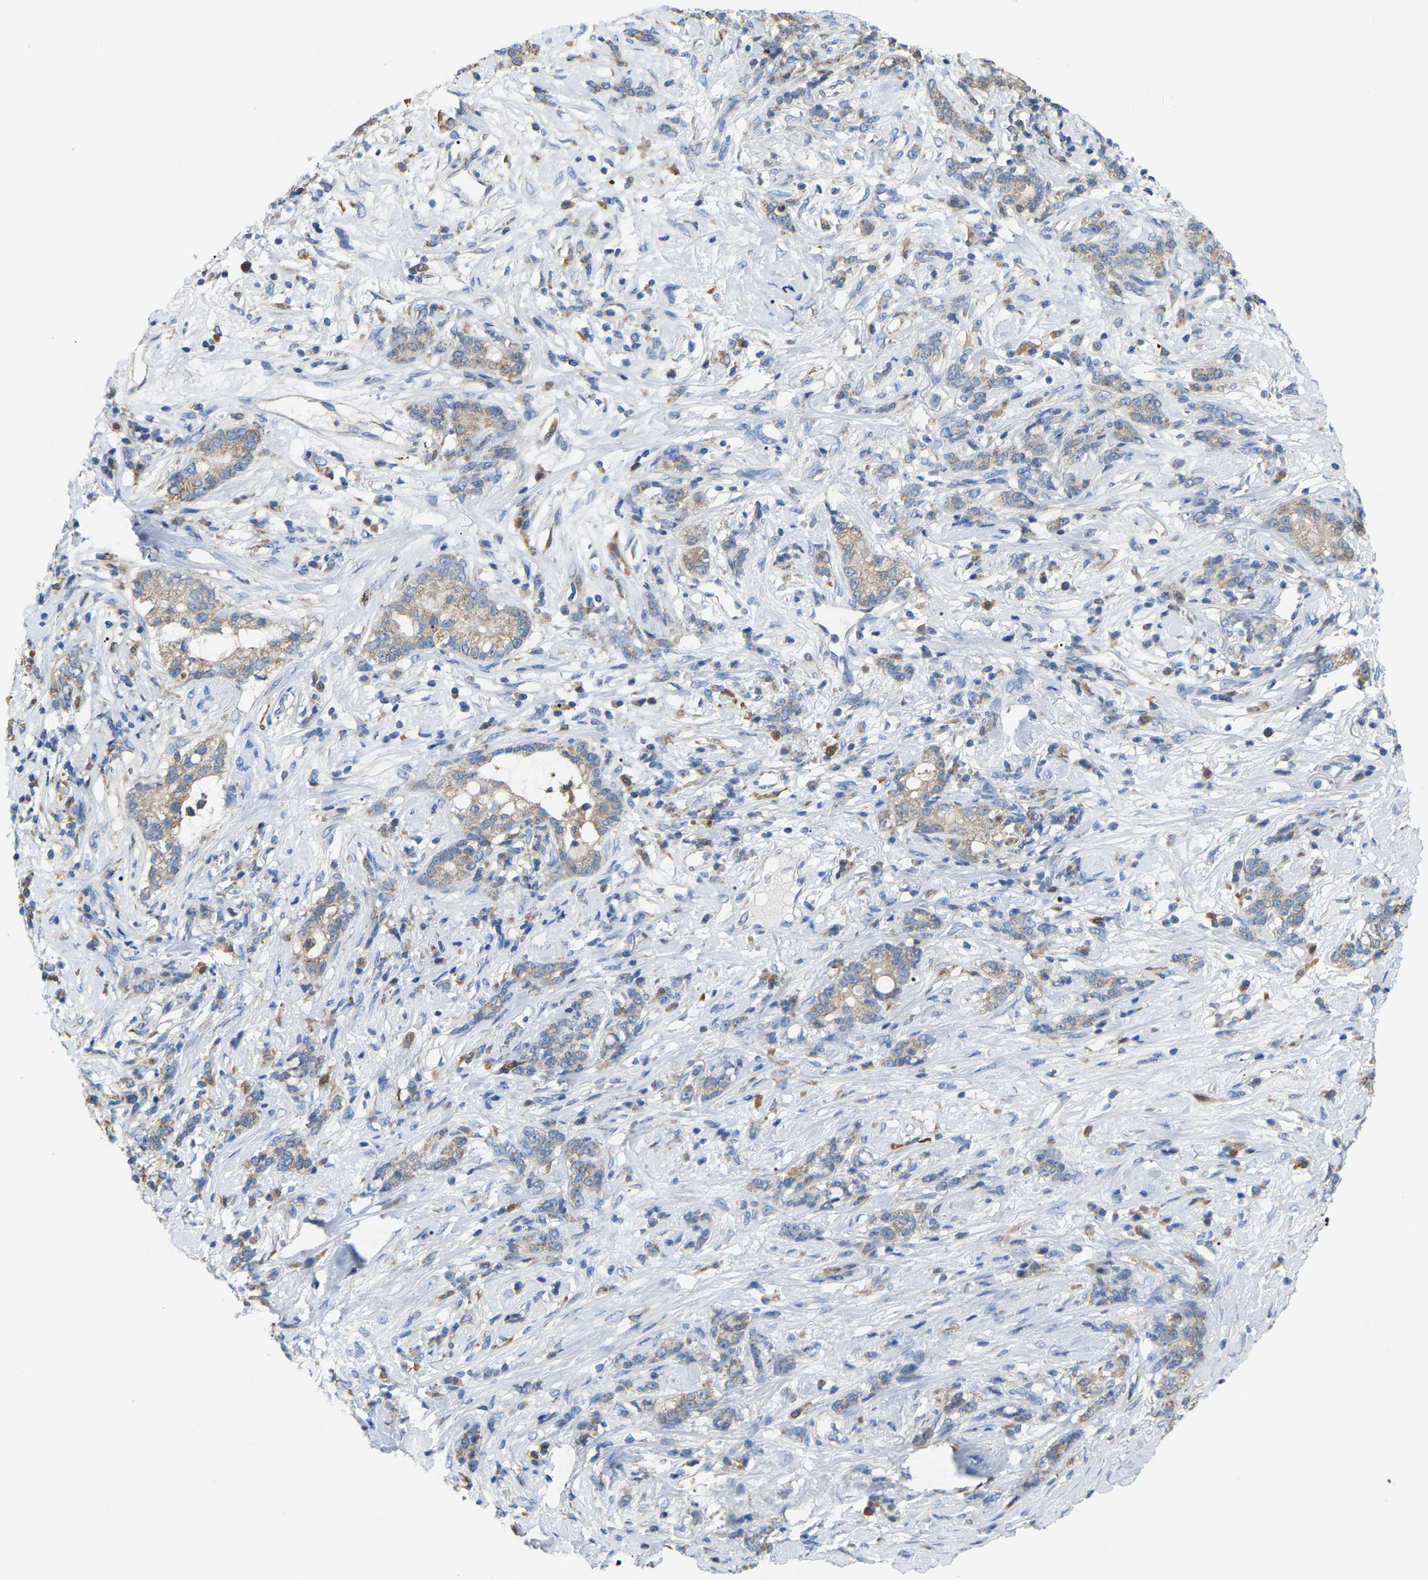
{"staining": {"intensity": "weak", "quantity": "25%-75%", "location": "cytoplasmic/membranous"}, "tissue": "stomach cancer", "cell_type": "Tumor cells", "image_type": "cancer", "snomed": [{"axis": "morphology", "description": "Adenocarcinoma, NOS"}, {"axis": "topography", "description": "Stomach, lower"}], "caption": "Immunohistochemical staining of stomach adenocarcinoma shows low levels of weak cytoplasmic/membranous positivity in approximately 25%-75% of tumor cells. (DAB (3,3'-diaminobenzidine) IHC, brown staining for protein, blue staining for nuclei).", "gene": "CROT", "patient": {"sex": "male", "age": 88}}